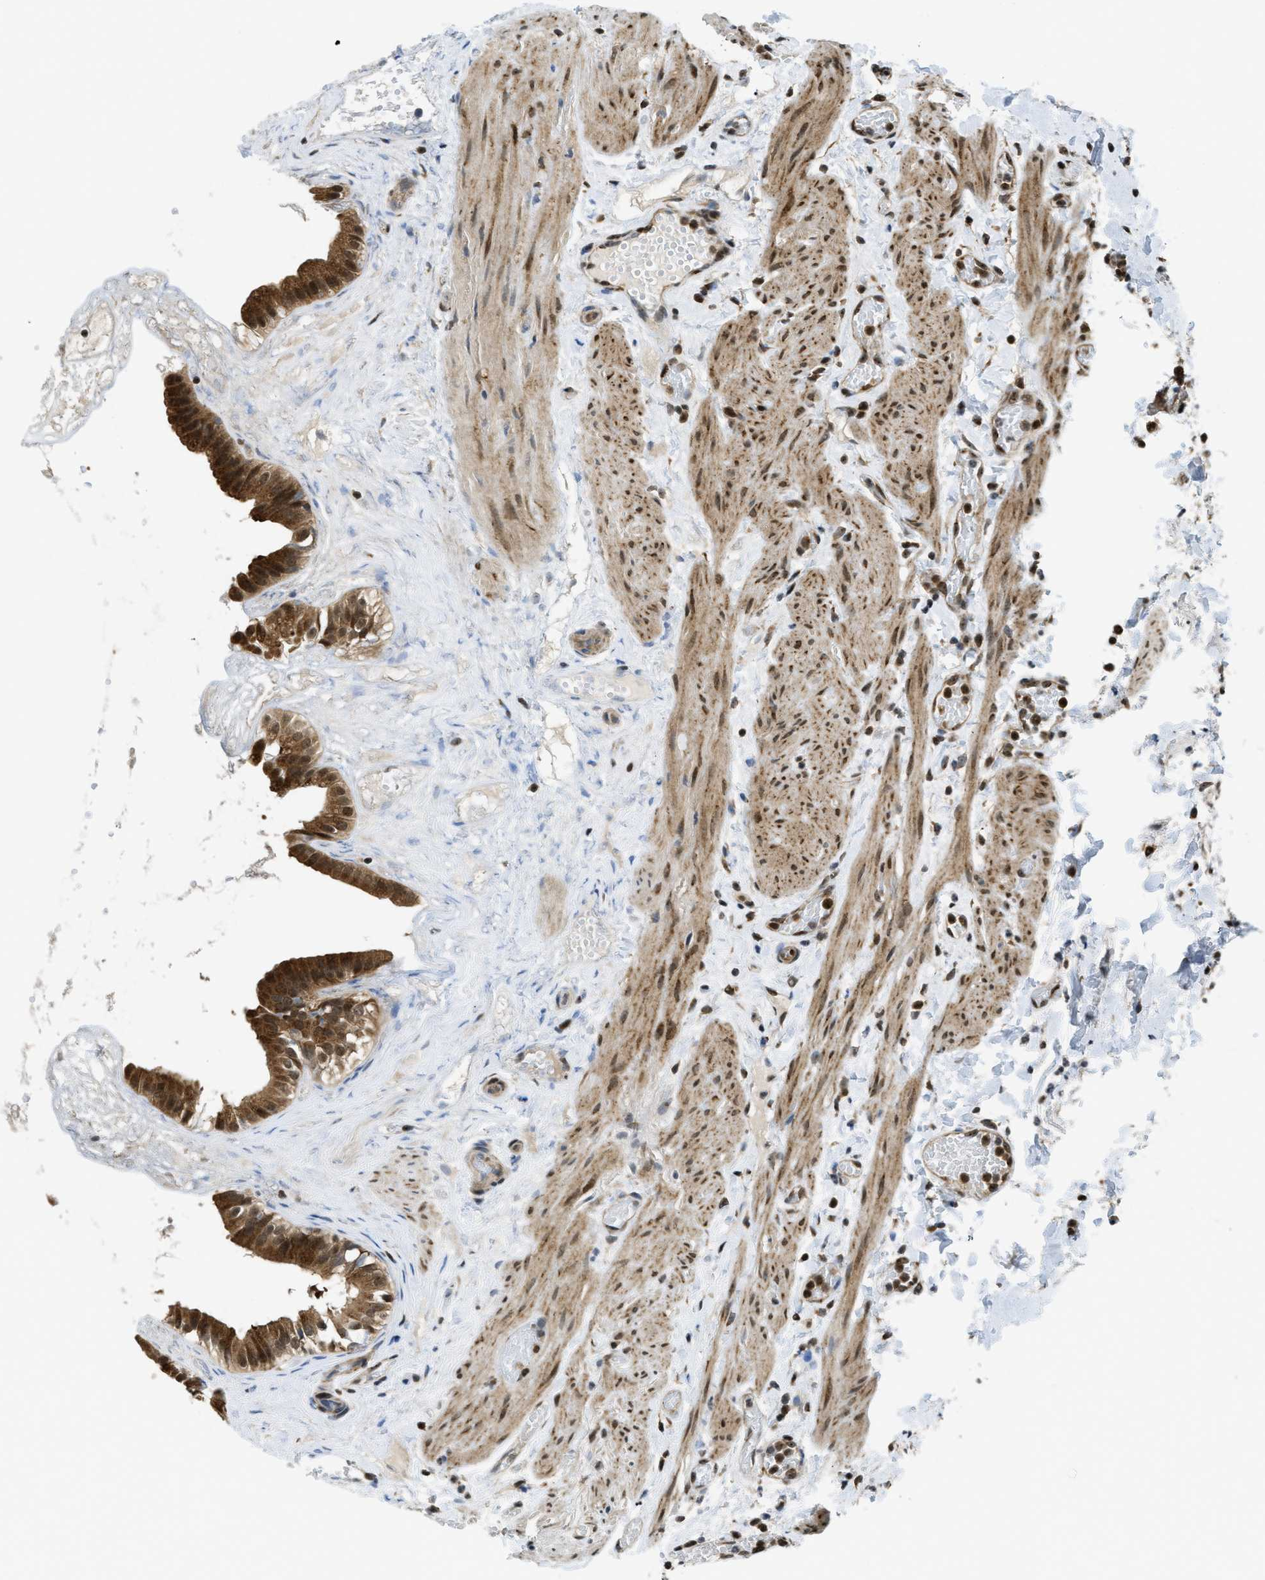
{"staining": {"intensity": "strong", "quantity": ">75%", "location": "cytoplasmic/membranous,nuclear"}, "tissue": "gallbladder", "cell_type": "Glandular cells", "image_type": "normal", "snomed": [{"axis": "morphology", "description": "Normal tissue, NOS"}, {"axis": "topography", "description": "Gallbladder"}], "caption": "Immunohistochemical staining of unremarkable human gallbladder exhibits >75% levels of strong cytoplasmic/membranous,nuclear protein staining in about >75% of glandular cells. (DAB IHC with brightfield microscopy, high magnification).", "gene": "TACC1", "patient": {"sex": "female", "age": 26}}